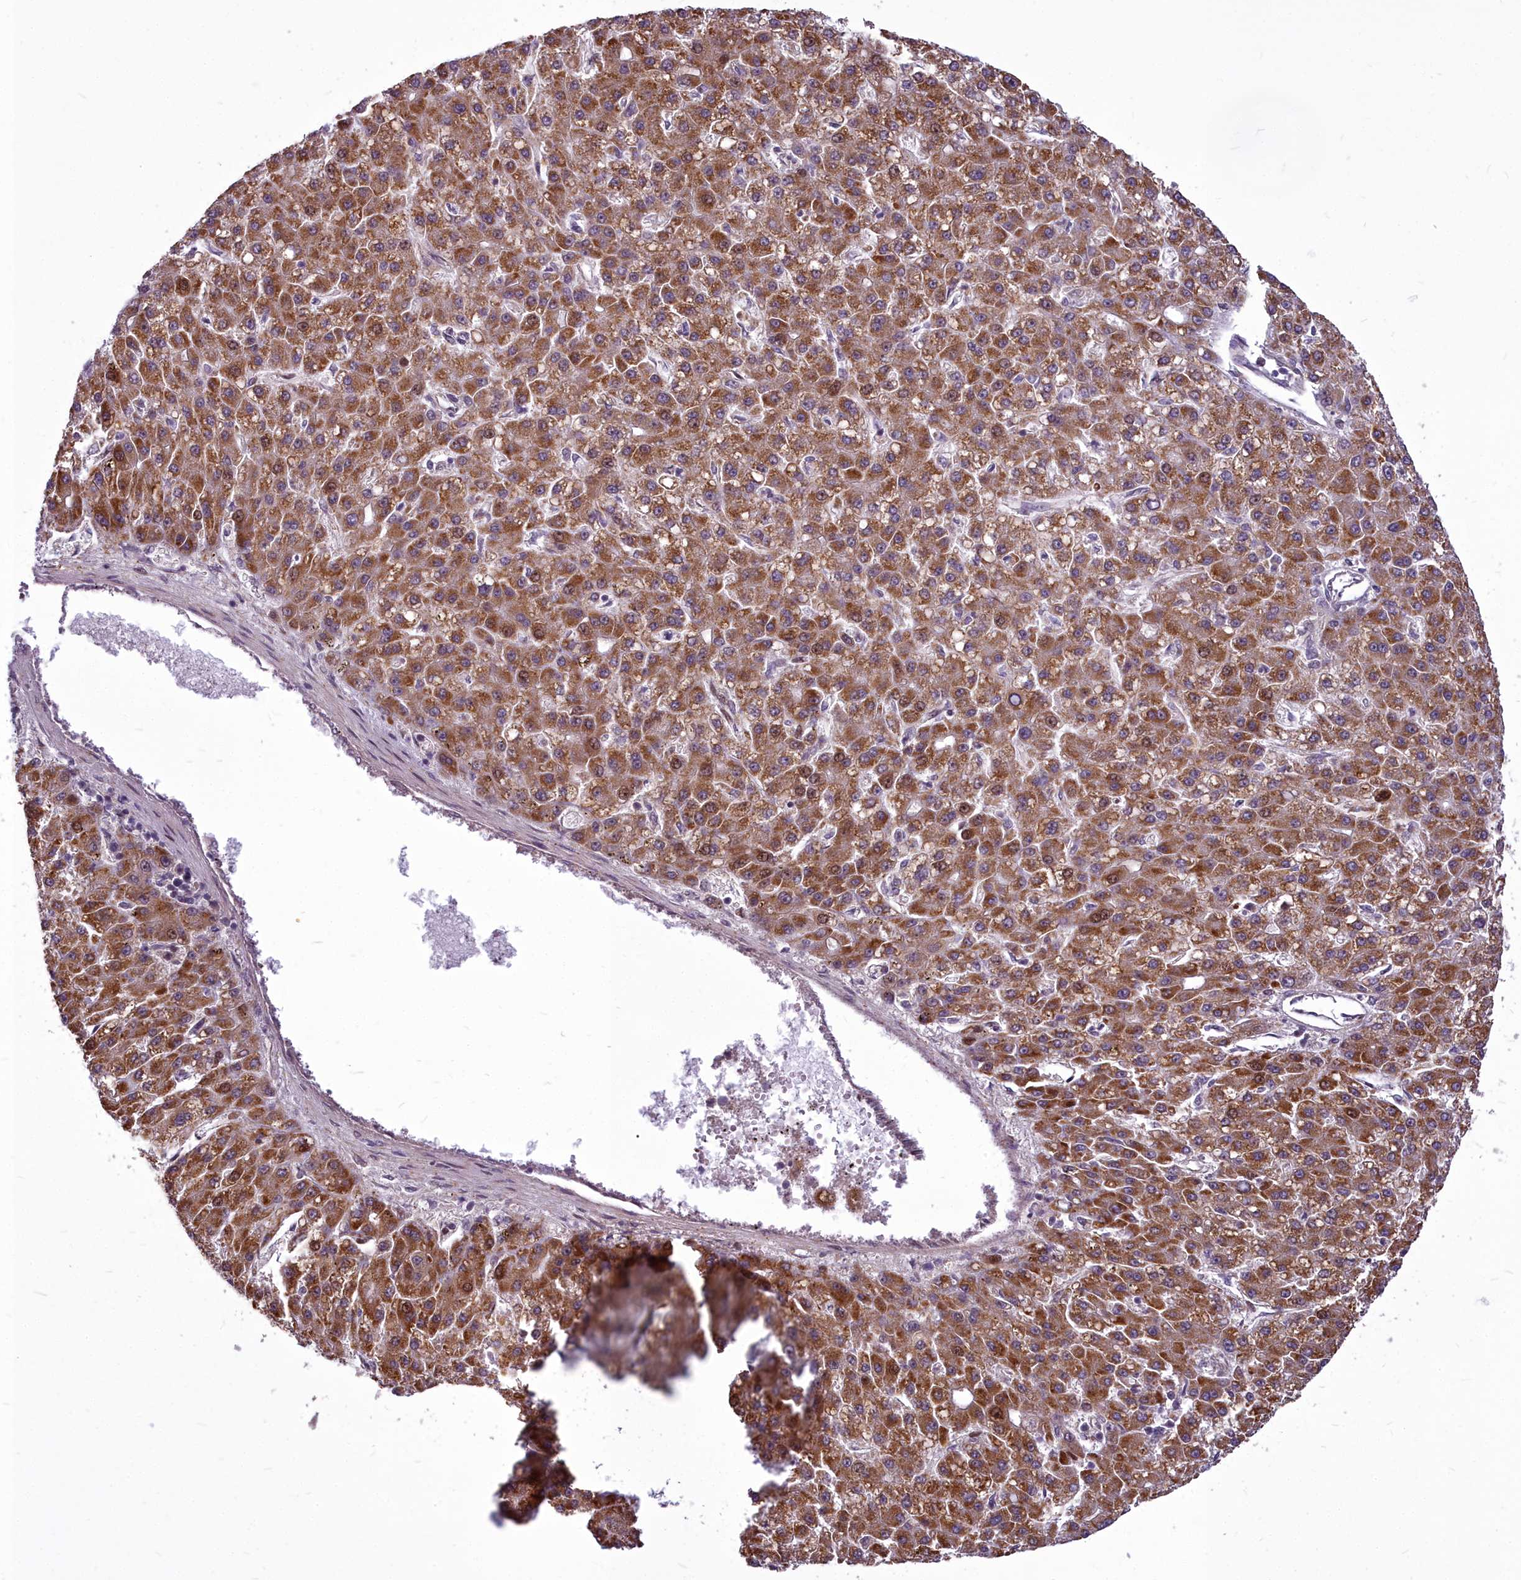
{"staining": {"intensity": "moderate", "quantity": ">75%", "location": "cytoplasmic/membranous,nuclear"}, "tissue": "liver cancer", "cell_type": "Tumor cells", "image_type": "cancer", "snomed": [{"axis": "morphology", "description": "Carcinoma, Hepatocellular, NOS"}, {"axis": "topography", "description": "Liver"}], "caption": "Immunohistochemistry (IHC) image of human liver cancer stained for a protein (brown), which demonstrates medium levels of moderate cytoplasmic/membranous and nuclear positivity in about >75% of tumor cells.", "gene": "AP1M1", "patient": {"sex": "male", "age": 67}}